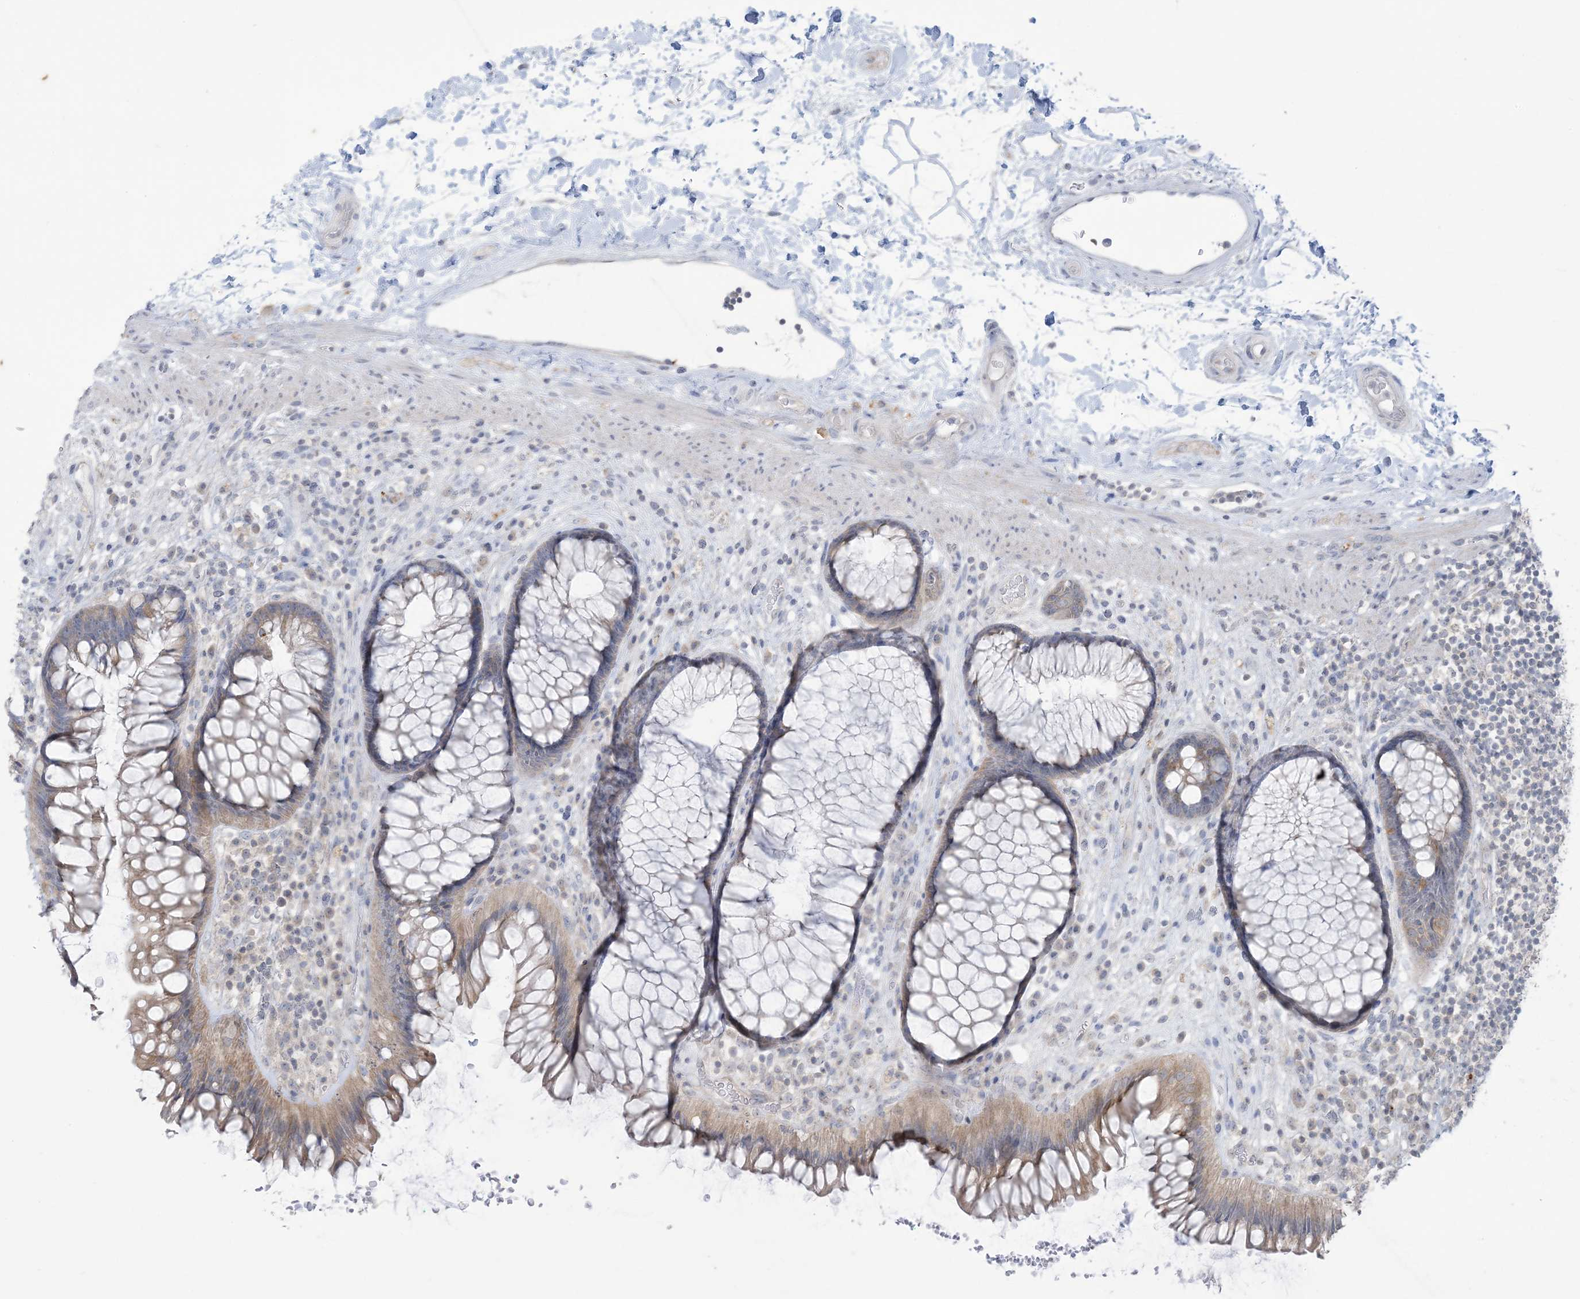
{"staining": {"intensity": "weak", "quantity": ">75%", "location": "cytoplasmic/membranous"}, "tissue": "rectum", "cell_type": "Glandular cells", "image_type": "normal", "snomed": [{"axis": "morphology", "description": "Normal tissue, NOS"}, {"axis": "topography", "description": "Rectum"}], "caption": "Immunohistochemical staining of unremarkable human rectum exhibits >75% levels of weak cytoplasmic/membranous protein positivity in about >75% of glandular cells. Using DAB (brown) and hematoxylin (blue) stains, captured at high magnification using brightfield microscopy.", "gene": "KIF3A", "patient": {"sex": "male", "age": 51}}